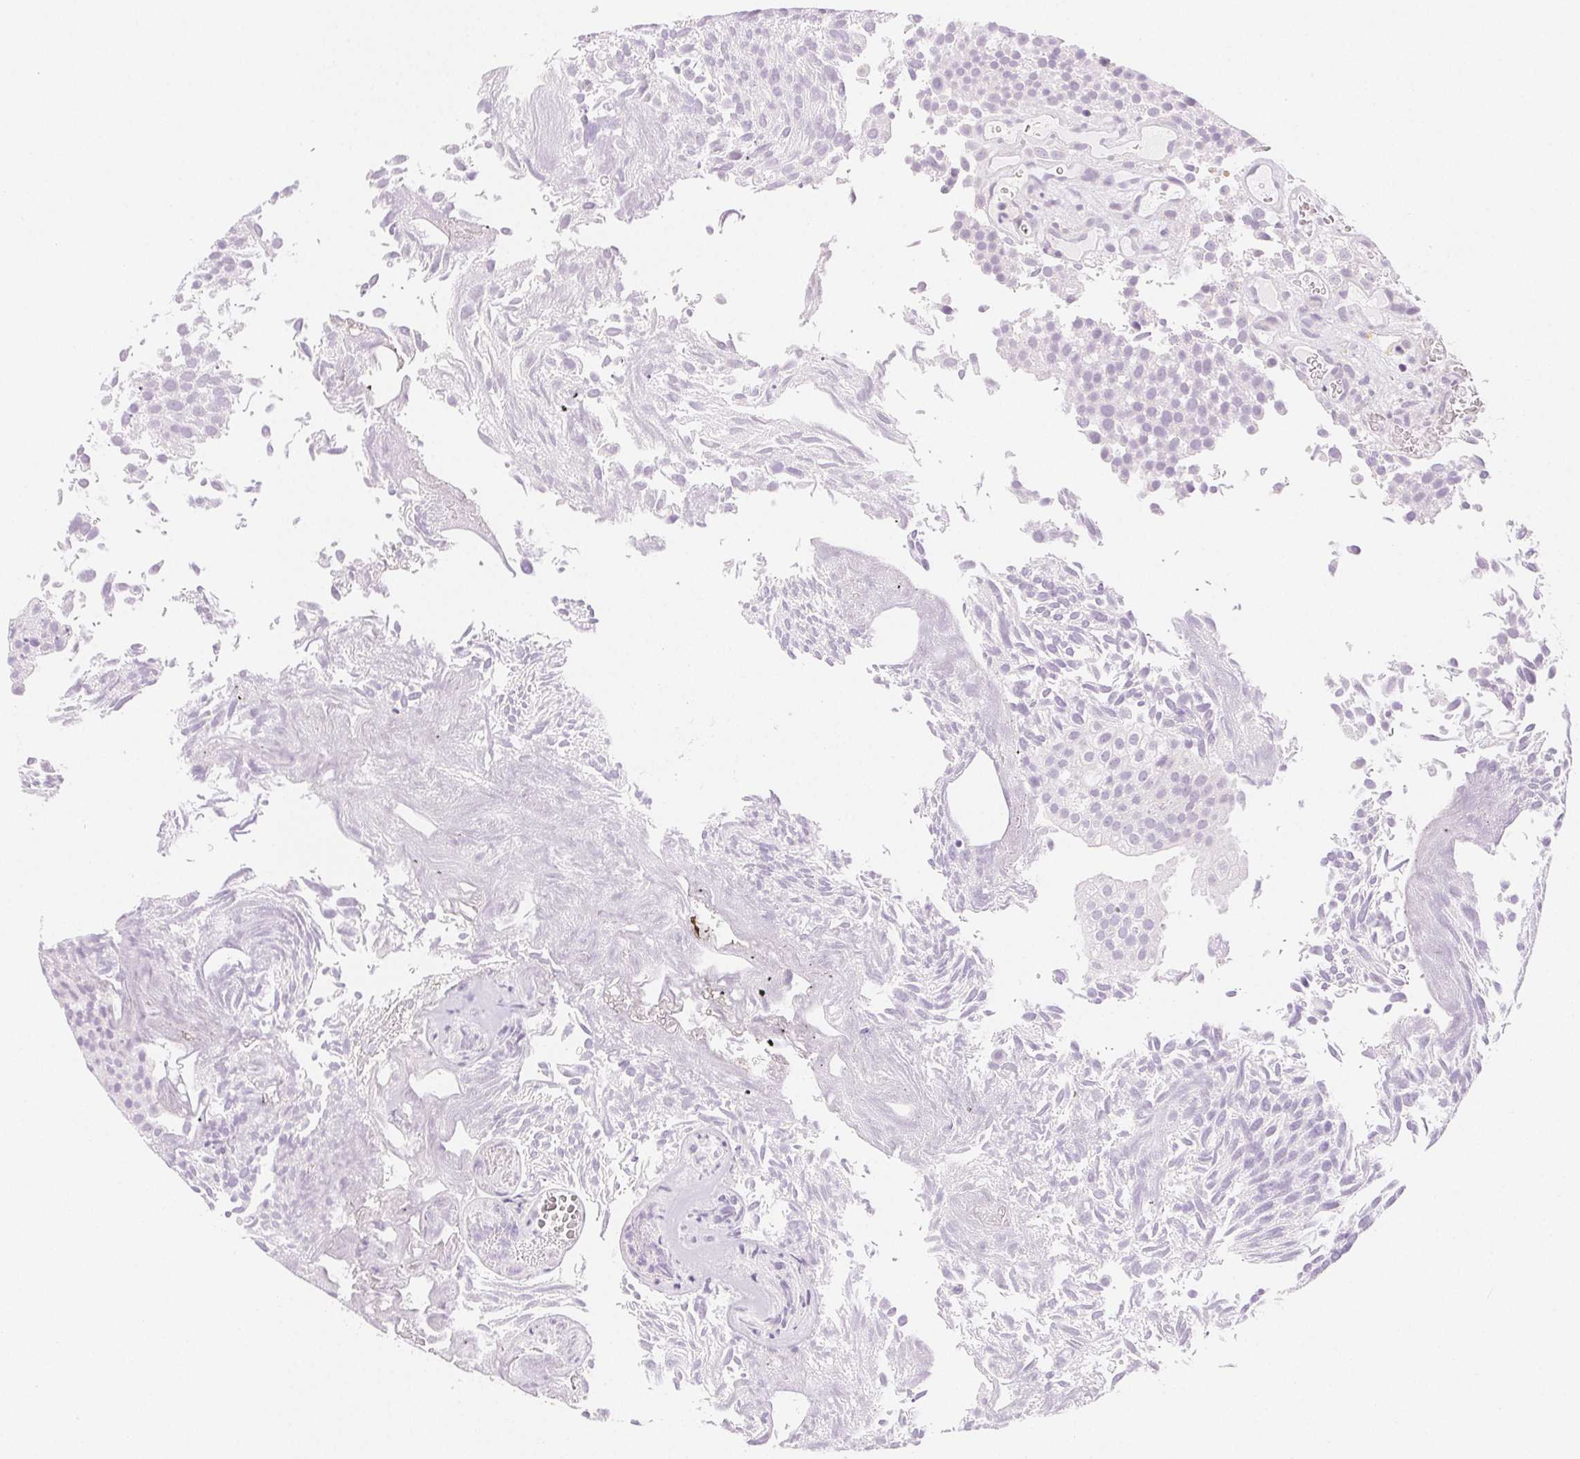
{"staining": {"intensity": "negative", "quantity": "none", "location": "none"}, "tissue": "urothelial cancer", "cell_type": "Tumor cells", "image_type": "cancer", "snomed": [{"axis": "morphology", "description": "Urothelial carcinoma, Low grade"}, {"axis": "topography", "description": "Urinary bladder"}], "caption": "Image shows no protein staining in tumor cells of low-grade urothelial carcinoma tissue.", "gene": "SLC5A2", "patient": {"sex": "female", "age": 79}}